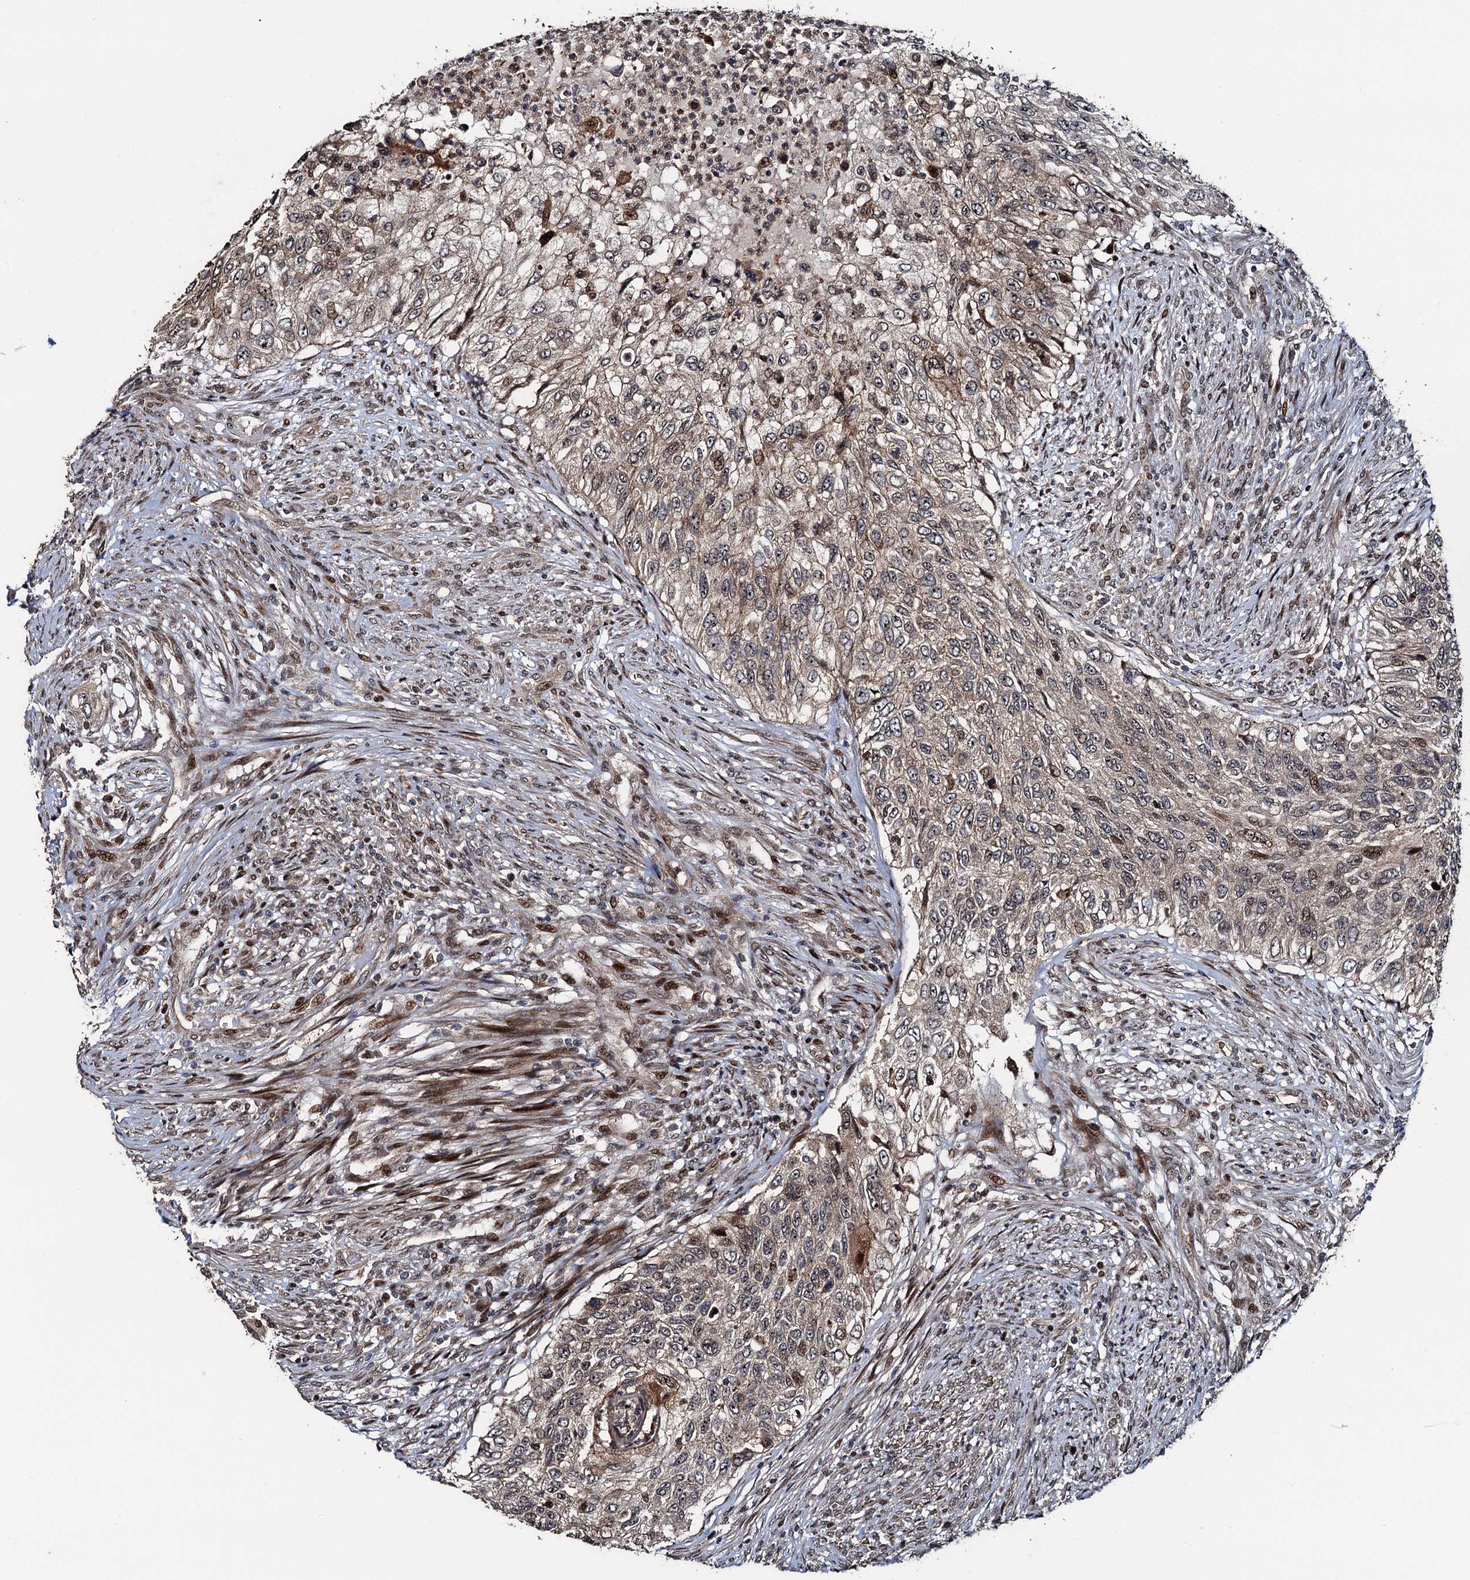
{"staining": {"intensity": "moderate", "quantity": ">75%", "location": "cytoplasmic/membranous,nuclear"}, "tissue": "urothelial cancer", "cell_type": "Tumor cells", "image_type": "cancer", "snomed": [{"axis": "morphology", "description": "Urothelial carcinoma, High grade"}, {"axis": "topography", "description": "Urinary bladder"}], "caption": "Human urothelial cancer stained with a brown dye exhibits moderate cytoplasmic/membranous and nuclear positive expression in approximately >75% of tumor cells.", "gene": "ATOSA", "patient": {"sex": "female", "age": 60}}